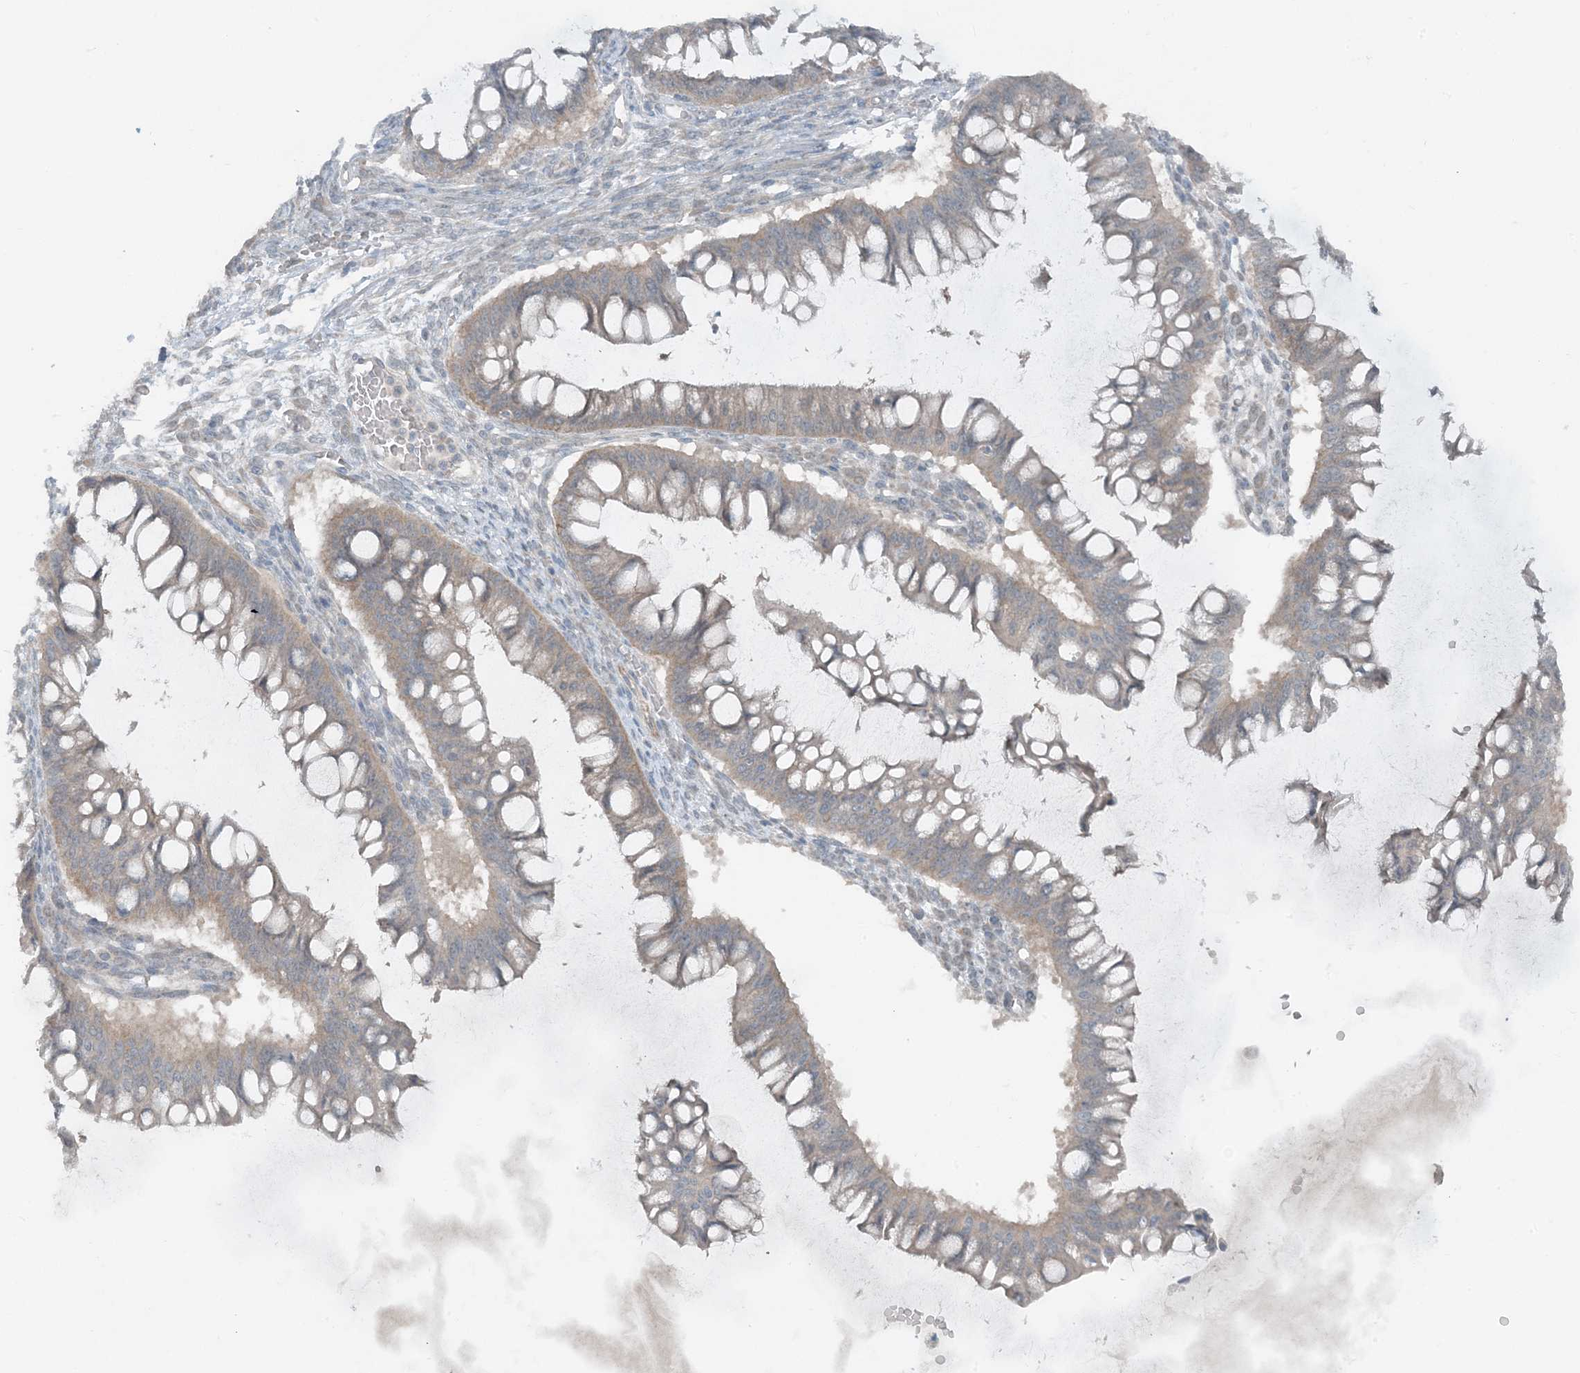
{"staining": {"intensity": "weak", "quantity": ">75%", "location": "cytoplasmic/membranous"}, "tissue": "ovarian cancer", "cell_type": "Tumor cells", "image_type": "cancer", "snomed": [{"axis": "morphology", "description": "Cystadenocarcinoma, mucinous, NOS"}, {"axis": "topography", "description": "Ovary"}], "caption": "Immunohistochemistry (DAB) staining of ovarian mucinous cystadenocarcinoma shows weak cytoplasmic/membranous protein staining in approximately >75% of tumor cells. Immunohistochemistry stains the protein in brown and the nuclei are stained blue.", "gene": "MITD1", "patient": {"sex": "female", "age": 73}}